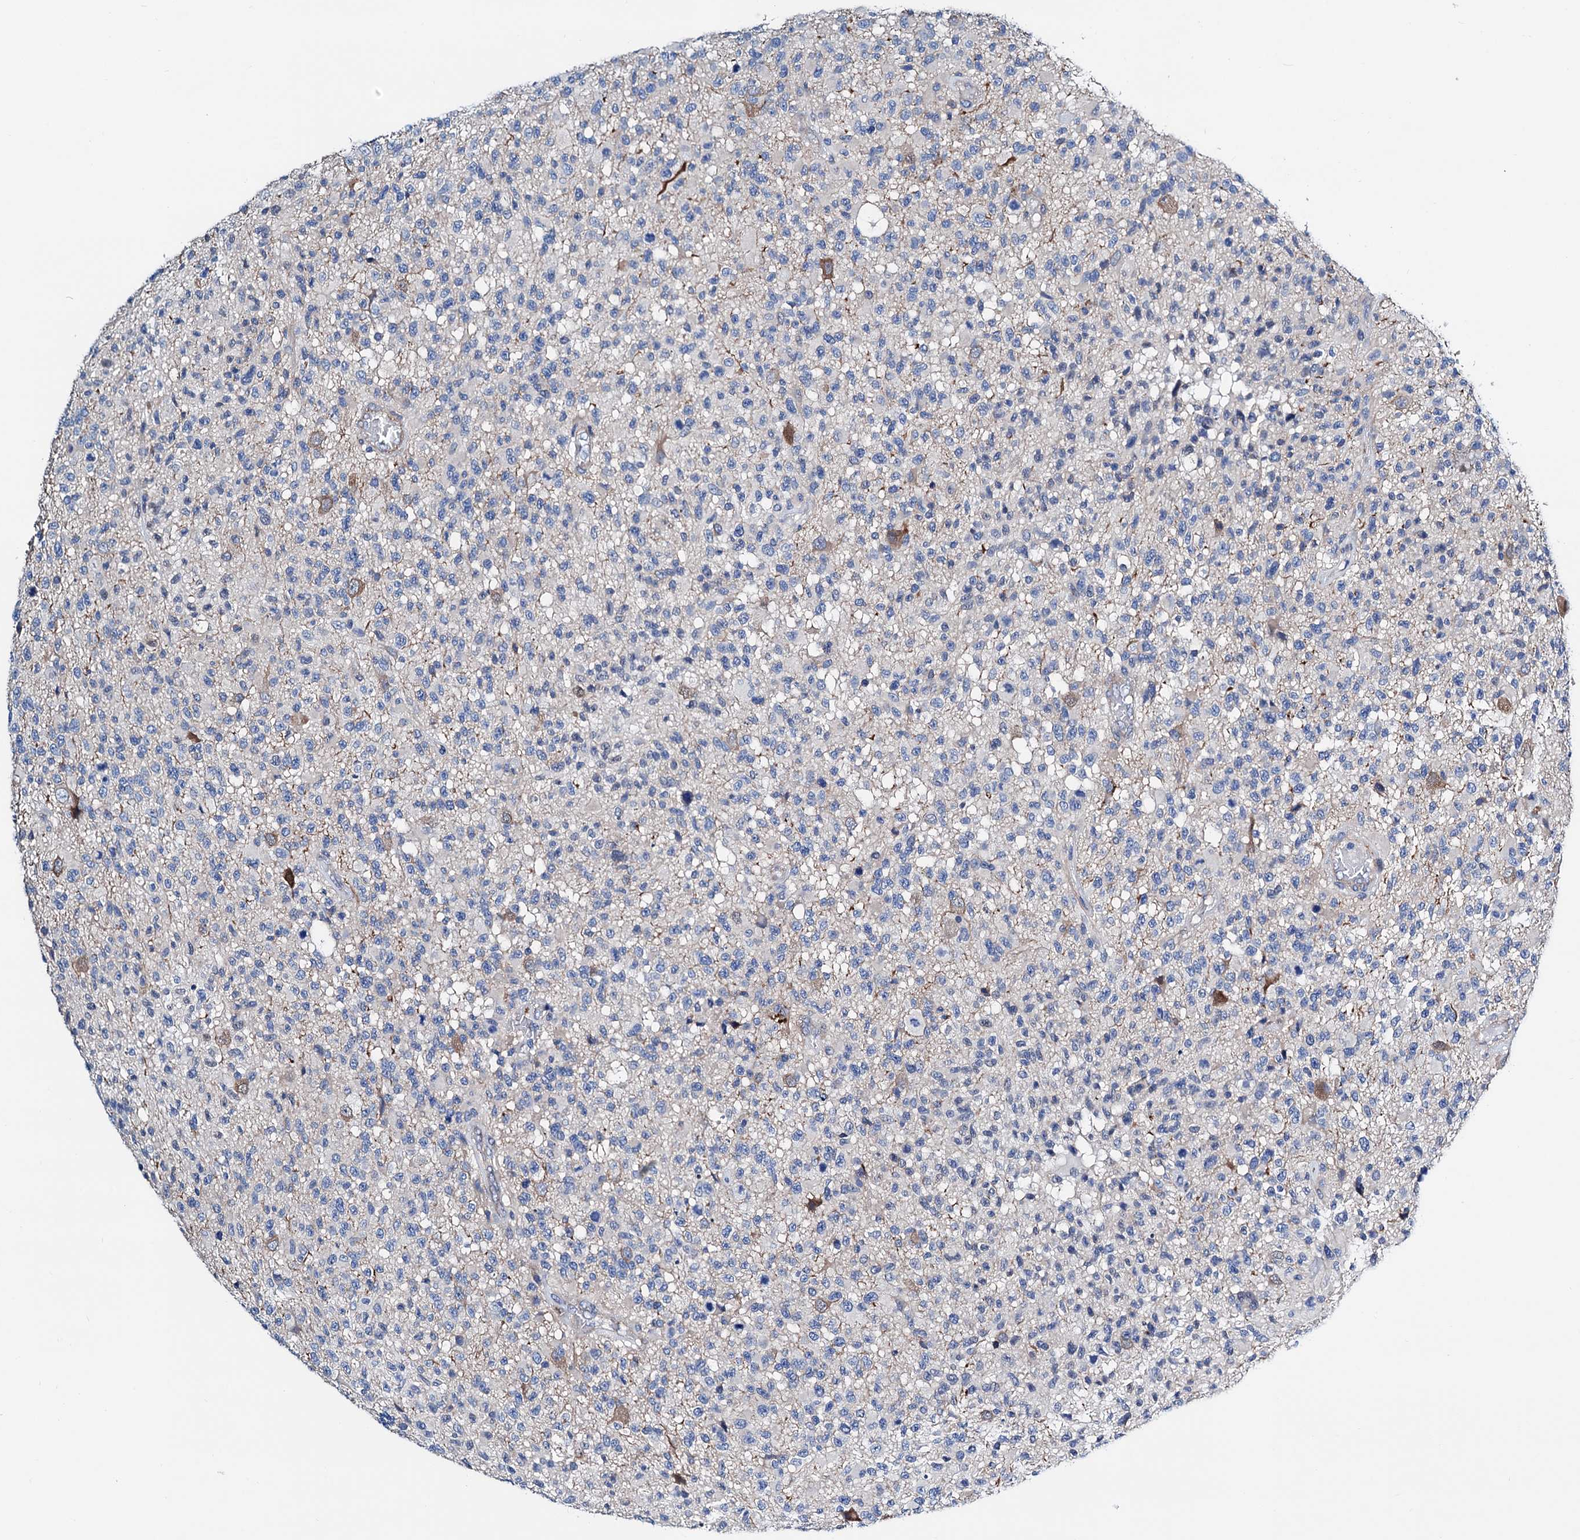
{"staining": {"intensity": "negative", "quantity": "none", "location": "none"}, "tissue": "glioma", "cell_type": "Tumor cells", "image_type": "cancer", "snomed": [{"axis": "morphology", "description": "Glioma, malignant, High grade"}, {"axis": "morphology", "description": "Glioblastoma, NOS"}, {"axis": "topography", "description": "Brain"}], "caption": "This is a photomicrograph of immunohistochemistry staining of glioblastoma, which shows no staining in tumor cells.", "gene": "GCOM1", "patient": {"sex": "male", "age": 60}}